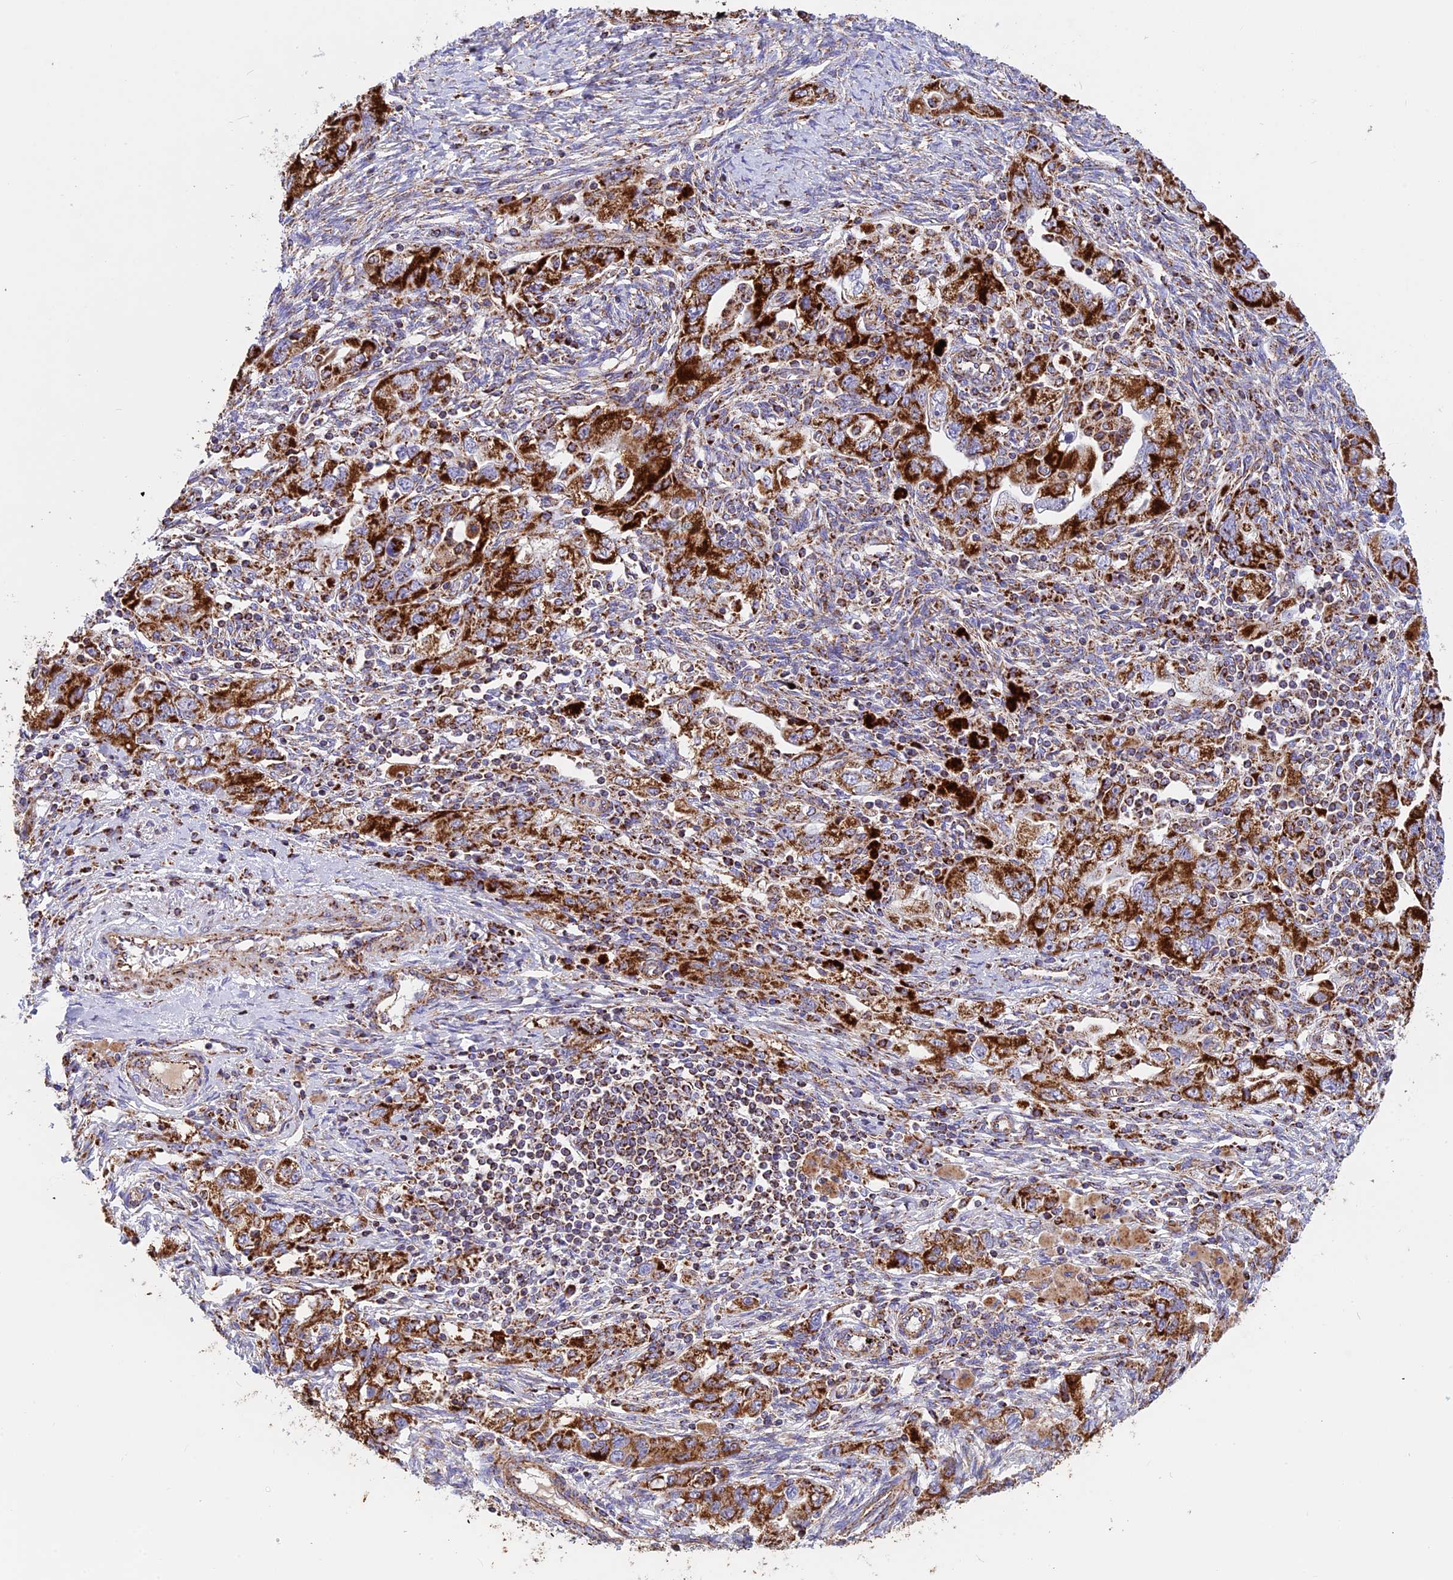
{"staining": {"intensity": "strong", "quantity": ">75%", "location": "cytoplasmic/membranous"}, "tissue": "ovarian cancer", "cell_type": "Tumor cells", "image_type": "cancer", "snomed": [{"axis": "morphology", "description": "Carcinoma, NOS"}, {"axis": "morphology", "description": "Cystadenocarcinoma, serous, NOS"}, {"axis": "topography", "description": "Ovary"}], "caption": "A brown stain highlights strong cytoplasmic/membranous positivity of a protein in human ovarian serous cystadenocarcinoma tumor cells.", "gene": "UQCRB", "patient": {"sex": "female", "age": 69}}